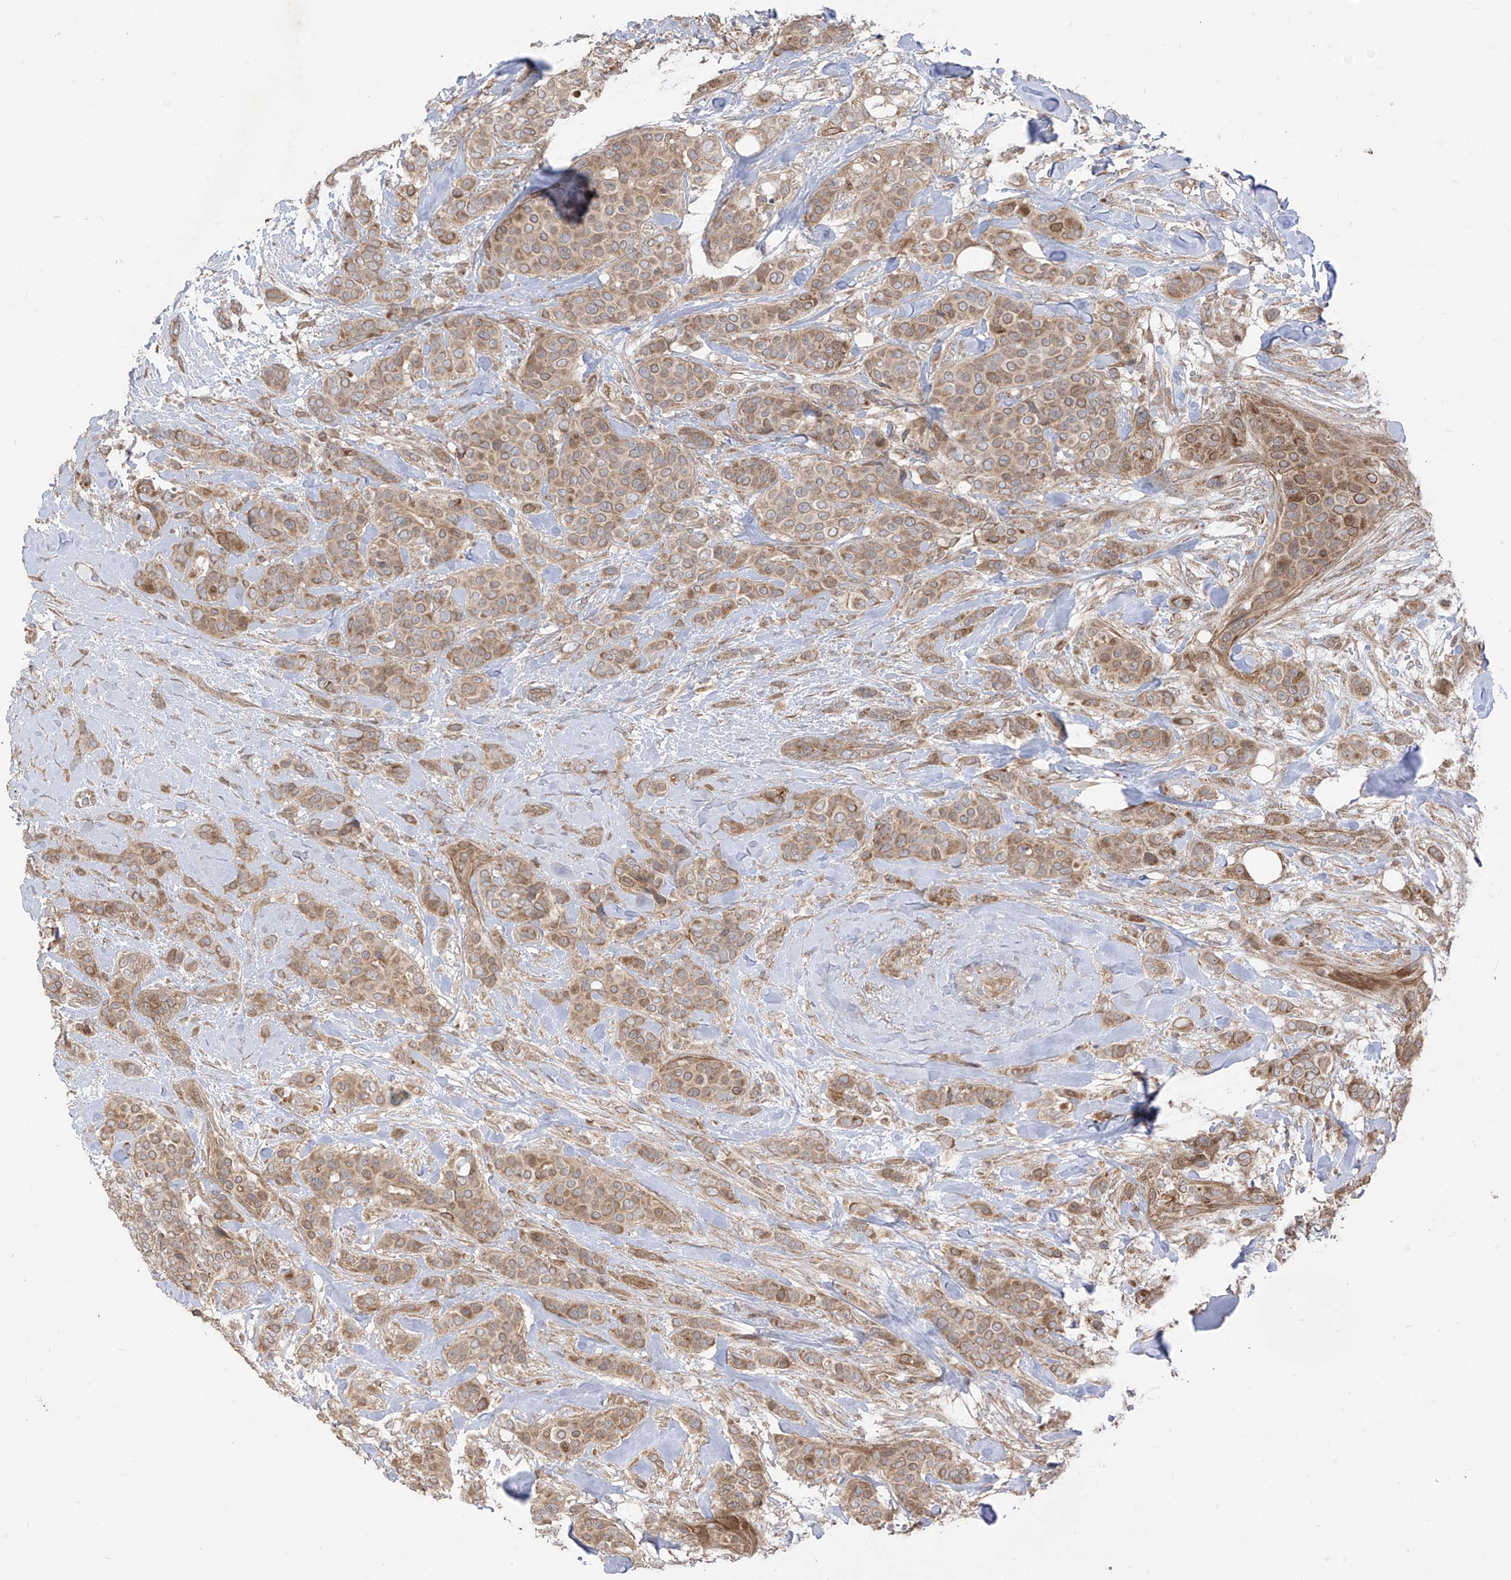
{"staining": {"intensity": "moderate", "quantity": ">75%", "location": "cytoplasmic/membranous"}, "tissue": "breast cancer", "cell_type": "Tumor cells", "image_type": "cancer", "snomed": [{"axis": "morphology", "description": "Lobular carcinoma"}, {"axis": "topography", "description": "Breast"}], "caption": "Human breast cancer stained with a brown dye displays moderate cytoplasmic/membranous positive staining in about >75% of tumor cells.", "gene": "PDE11A", "patient": {"sex": "female", "age": 51}}